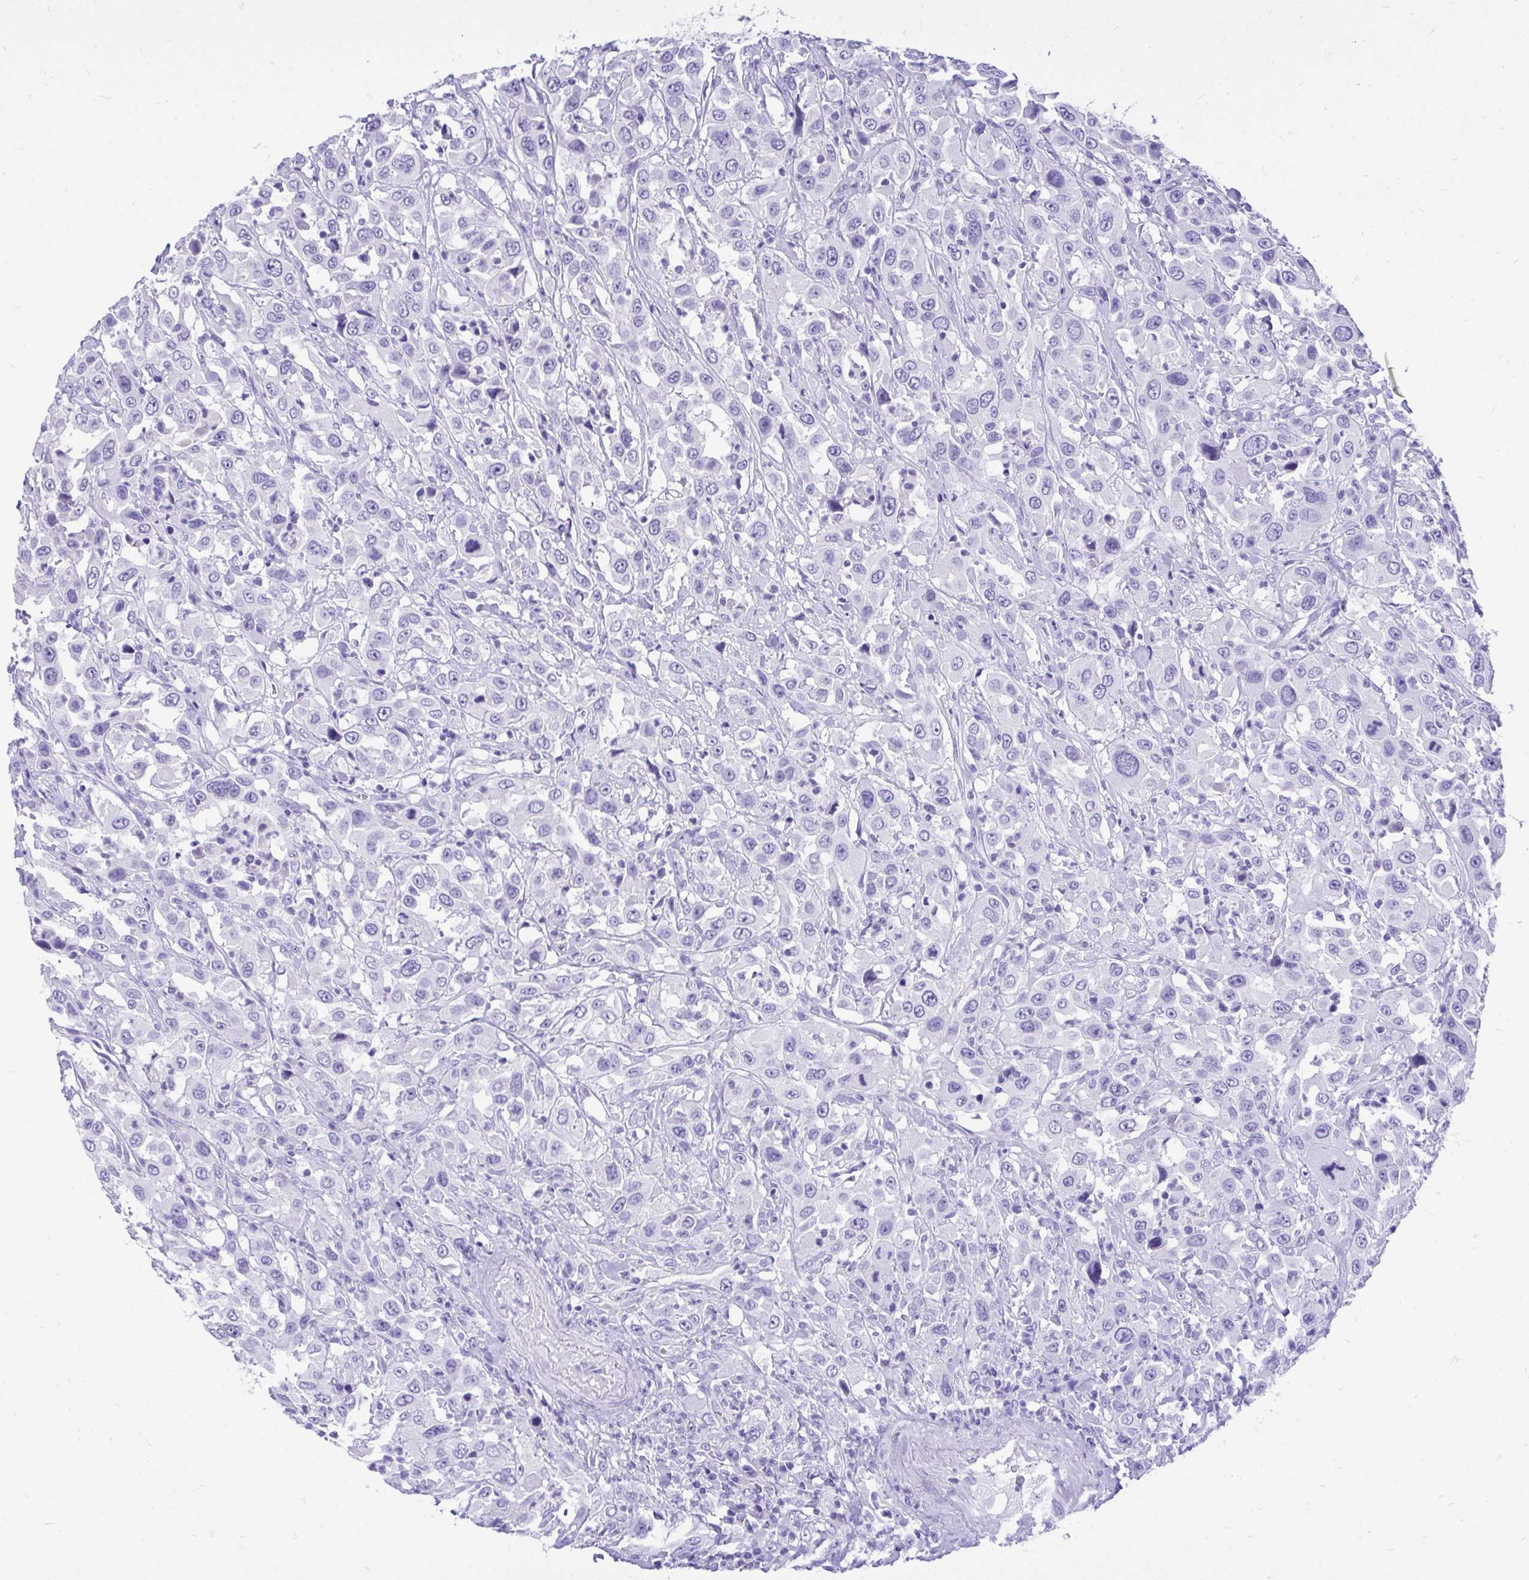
{"staining": {"intensity": "negative", "quantity": "none", "location": "none"}, "tissue": "urothelial cancer", "cell_type": "Tumor cells", "image_type": "cancer", "snomed": [{"axis": "morphology", "description": "Urothelial carcinoma, High grade"}, {"axis": "topography", "description": "Urinary bladder"}], "caption": "This is a photomicrograph of IHC staining of urothelial cancer, which shows no expression in tumor cells. (Immunohistochemistry, brightfield microscopy, high magnification).", "gene": "MON1A", "patient": {"sex": "male", "age": 61}}